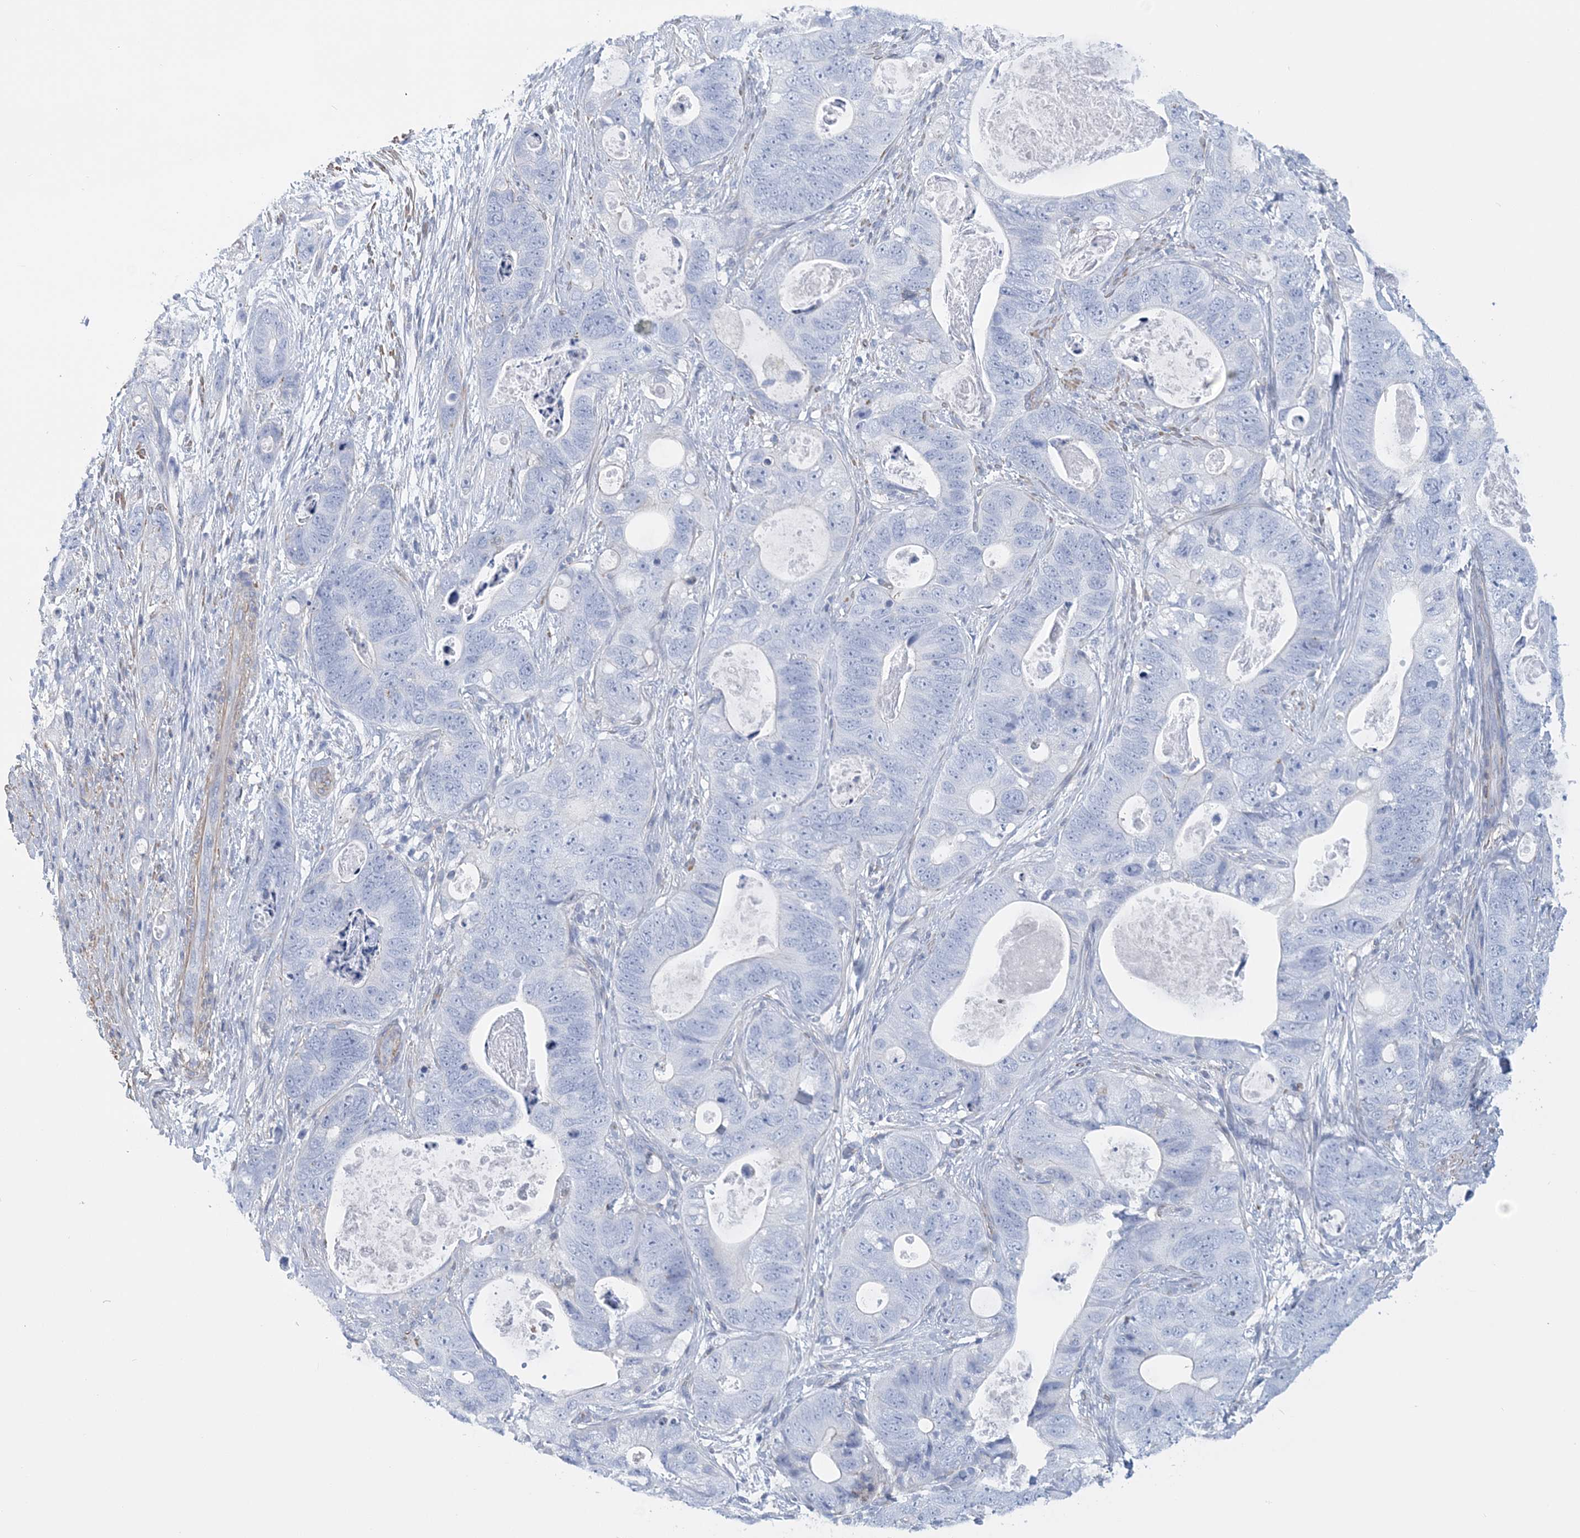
{"staining": {"intensity": "negative", "quantity": "none", "location": "none"}, "tissue": "stomach cancer", "cell_type": "Tumor cells", "image_type": "cancer", "snomed": [{"axis": "morphology", "description": "Adenocarcinoma, NOS"}, {"axis": "topography", "description": "Stomach"}], "caption": "The immunohistochemistry (IHC) histopathology image has no significant expression in tumor cells of stomach cancer tissue. (DAB immunohistochemistry (IHC) visualized using brightfield microscopy, high magnification).", "gene": "C11orf21", "patient": {"sex": "female", "age": 89}}